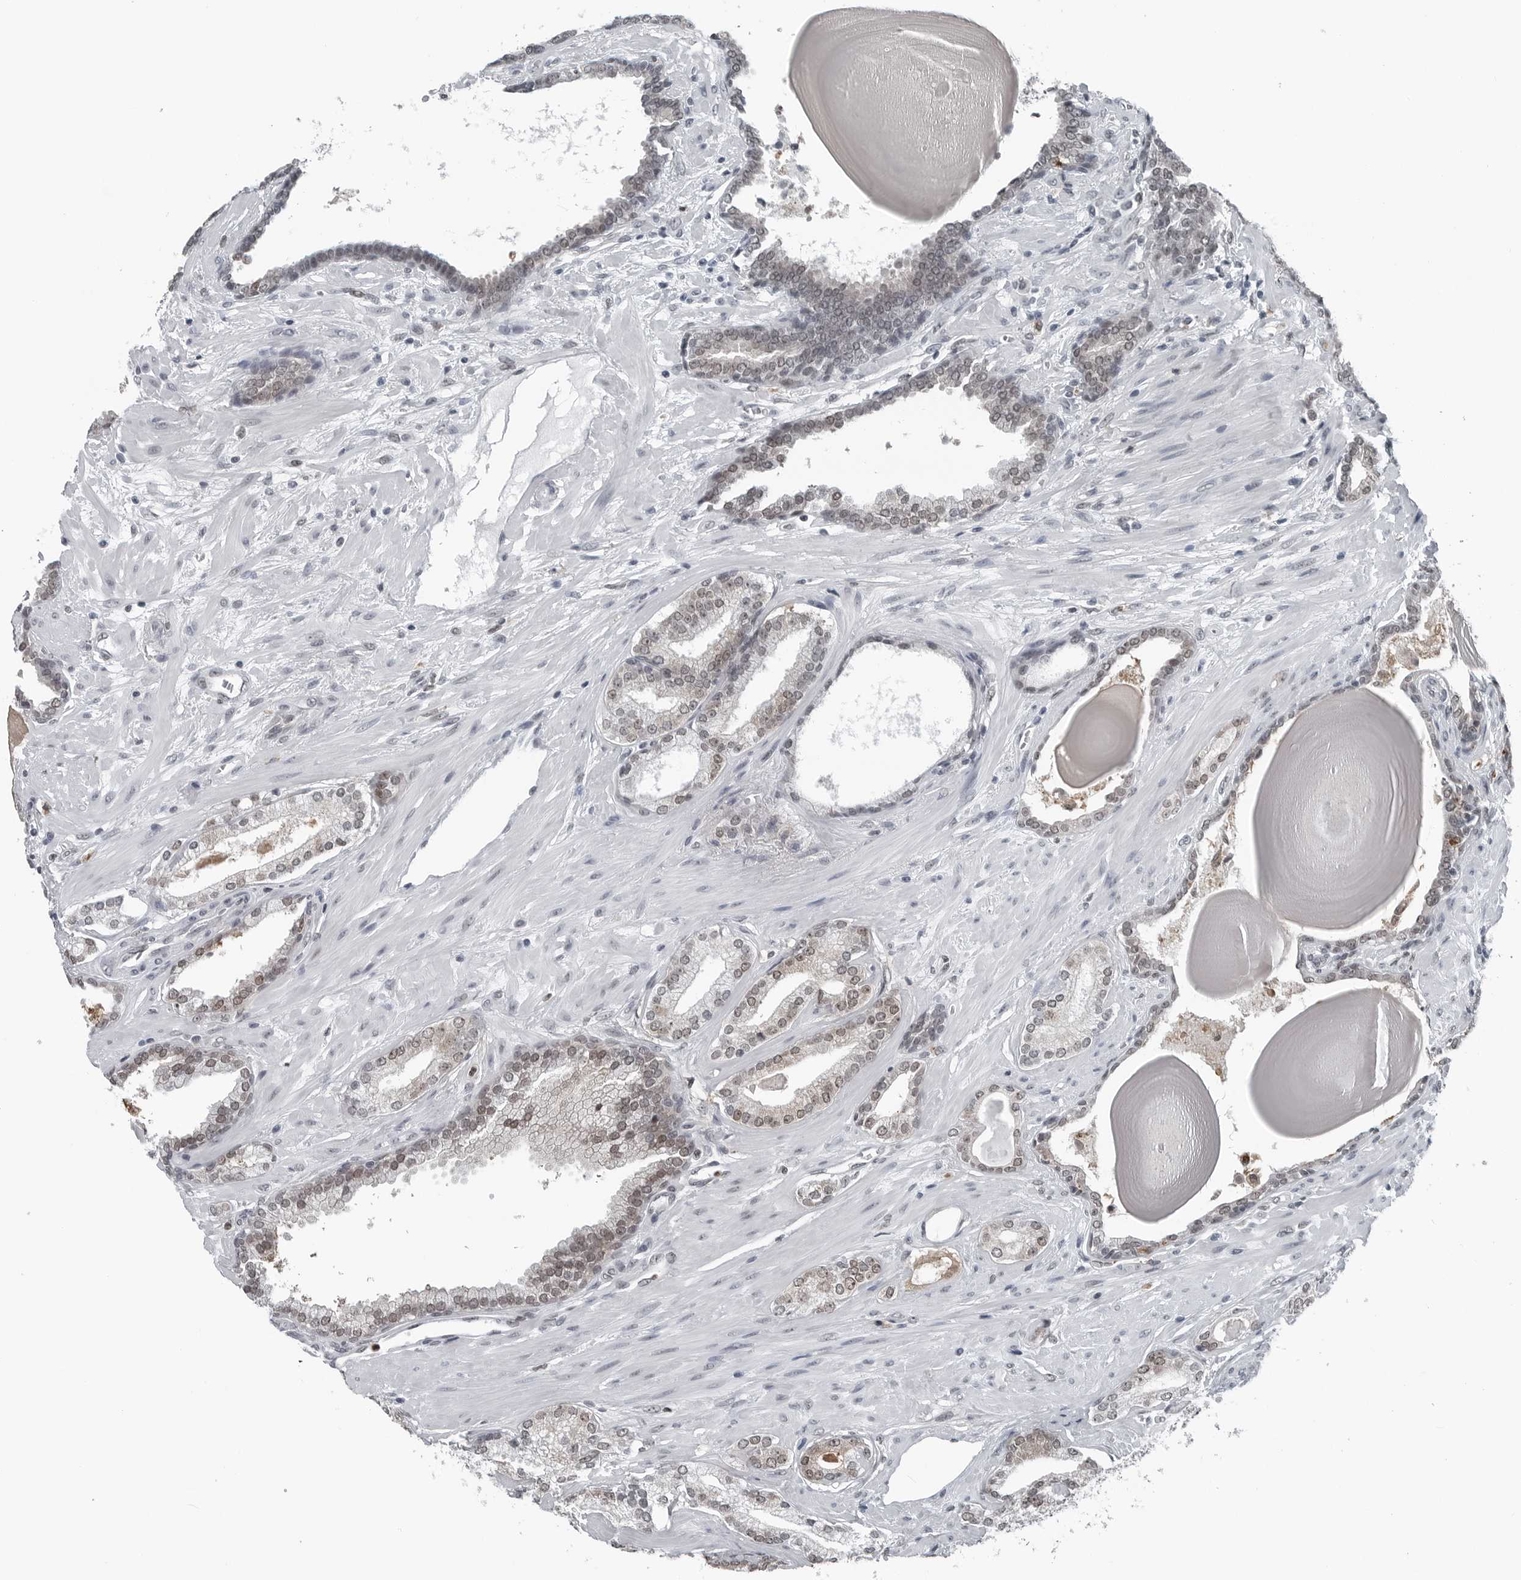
{"staining": {"intensity": "weak", "quantity": "25%-75%", "location": "nuclear"}, "tissue": "prostate cancer", "cell_type": "Tumor cells", "image_type": "cancer", "snomed": [{"axis": "morphology", "description": "Adenocarcinoma, Low grade"}, {"axis": "topography", "description": "Prostate"}], "caption": "IHC histopathology image of neoplastic tissue: prostate cancer (adenocarcinoma (low-grade)) stained using immunohistochemistry (IHC) reveals low levels of weak protein expression localized specifically in the nuclear of tumor cells, appearing as a nuclear brown color.", "gene": "AKR1A1", "patient": {"sex": "male", "age": 70}}